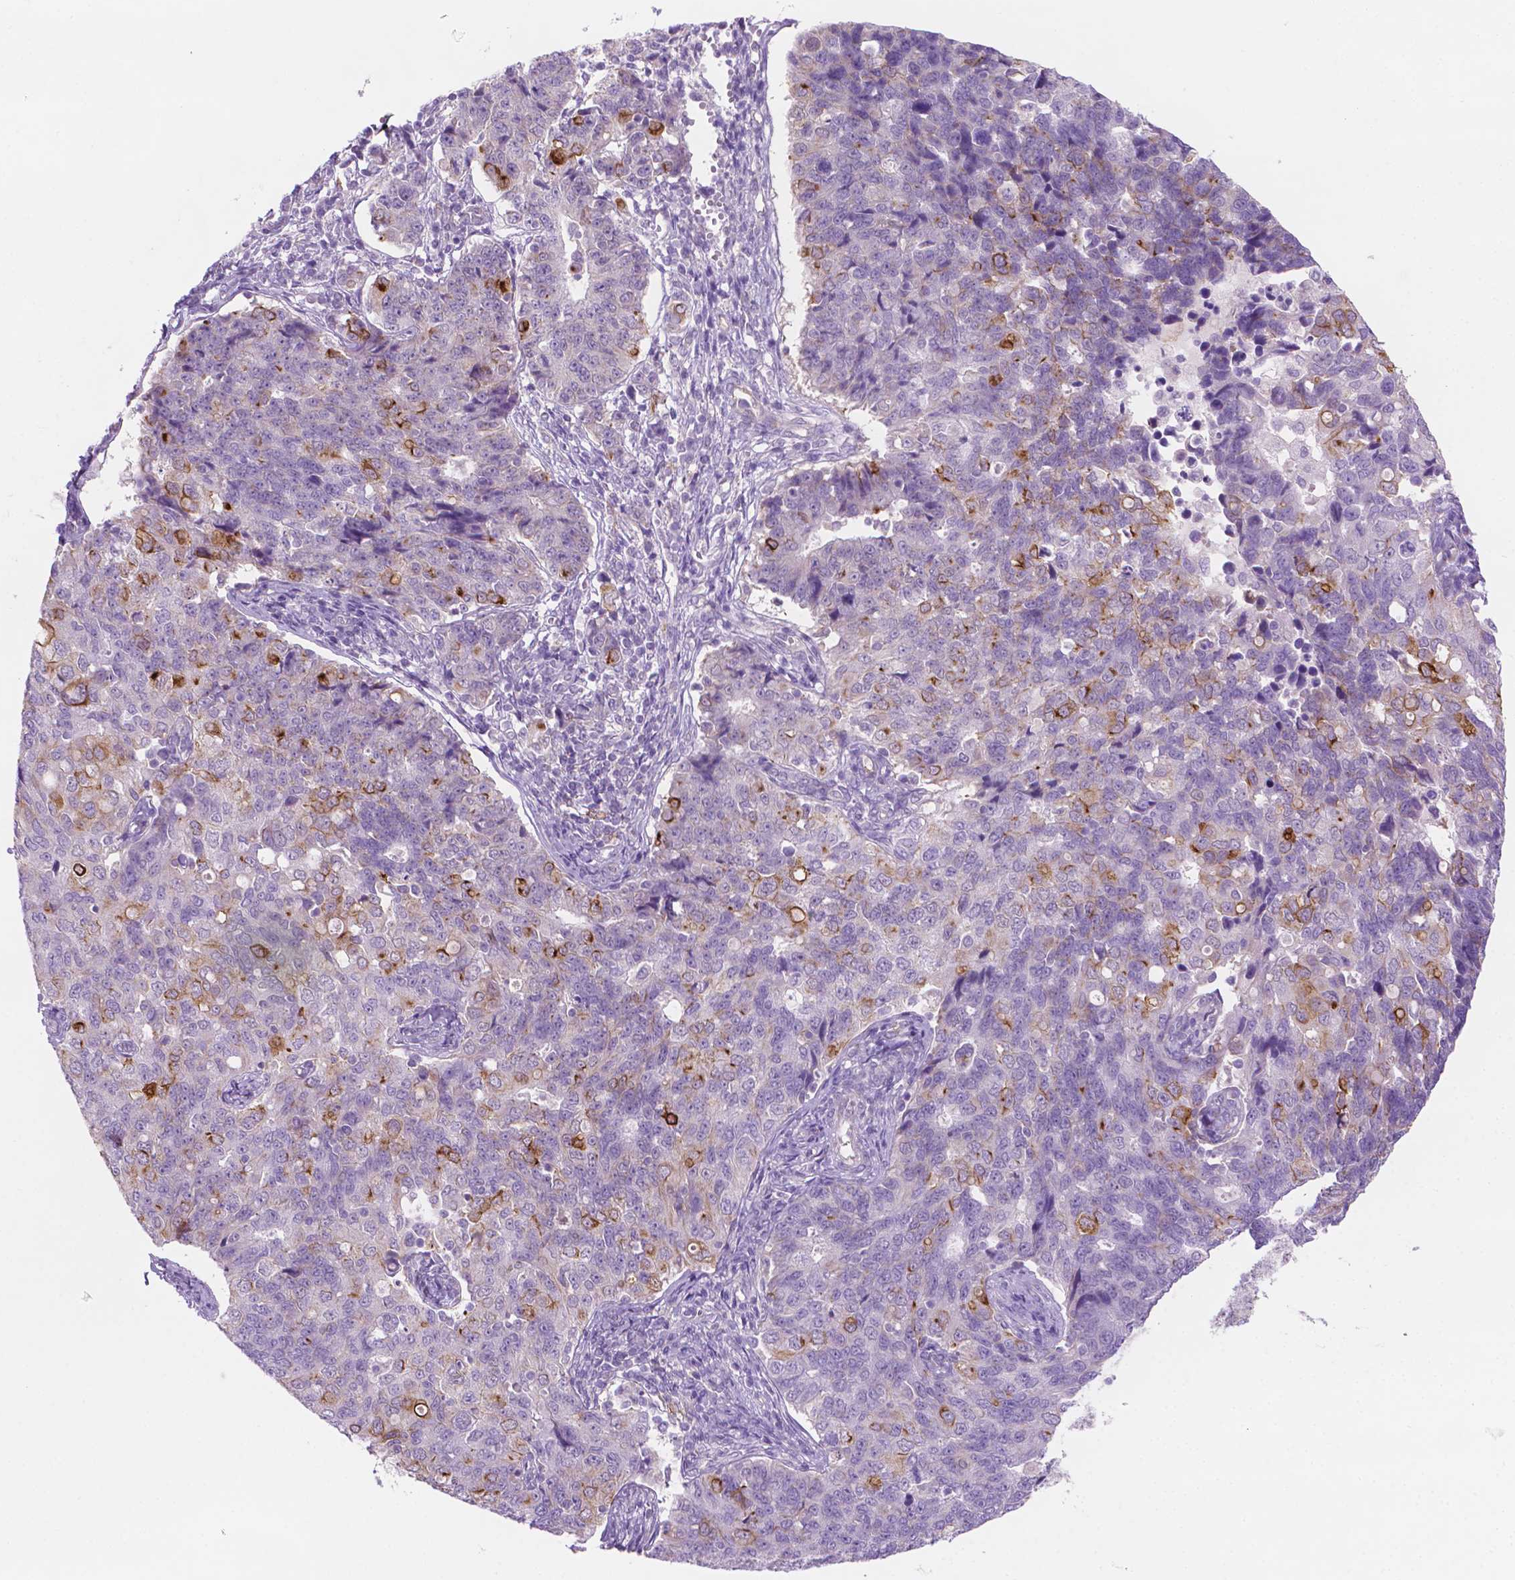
{"staining": {"intensity": "moderate", "quantity": "<25%", "location": "cytoplasmic/membranous"}, "tissue": "endometrial cancer", "cell_type": "Tumor cells", "image_type": "cancer", "snomed": [{"axis": "morphology", "description": "Adenocarcinoma, NOS"}, {"axis": "topography", "description": "Endometrium"}], "caption": "Immunohistochemical staining of human adenocarcinoma (endometrial) shows low levels of moderate cytoplasmic/membranous protein expression in approximately <25% of tumor cells.", "gene": "EPPK1", "patient": {"sex": "female", "age": 43}}